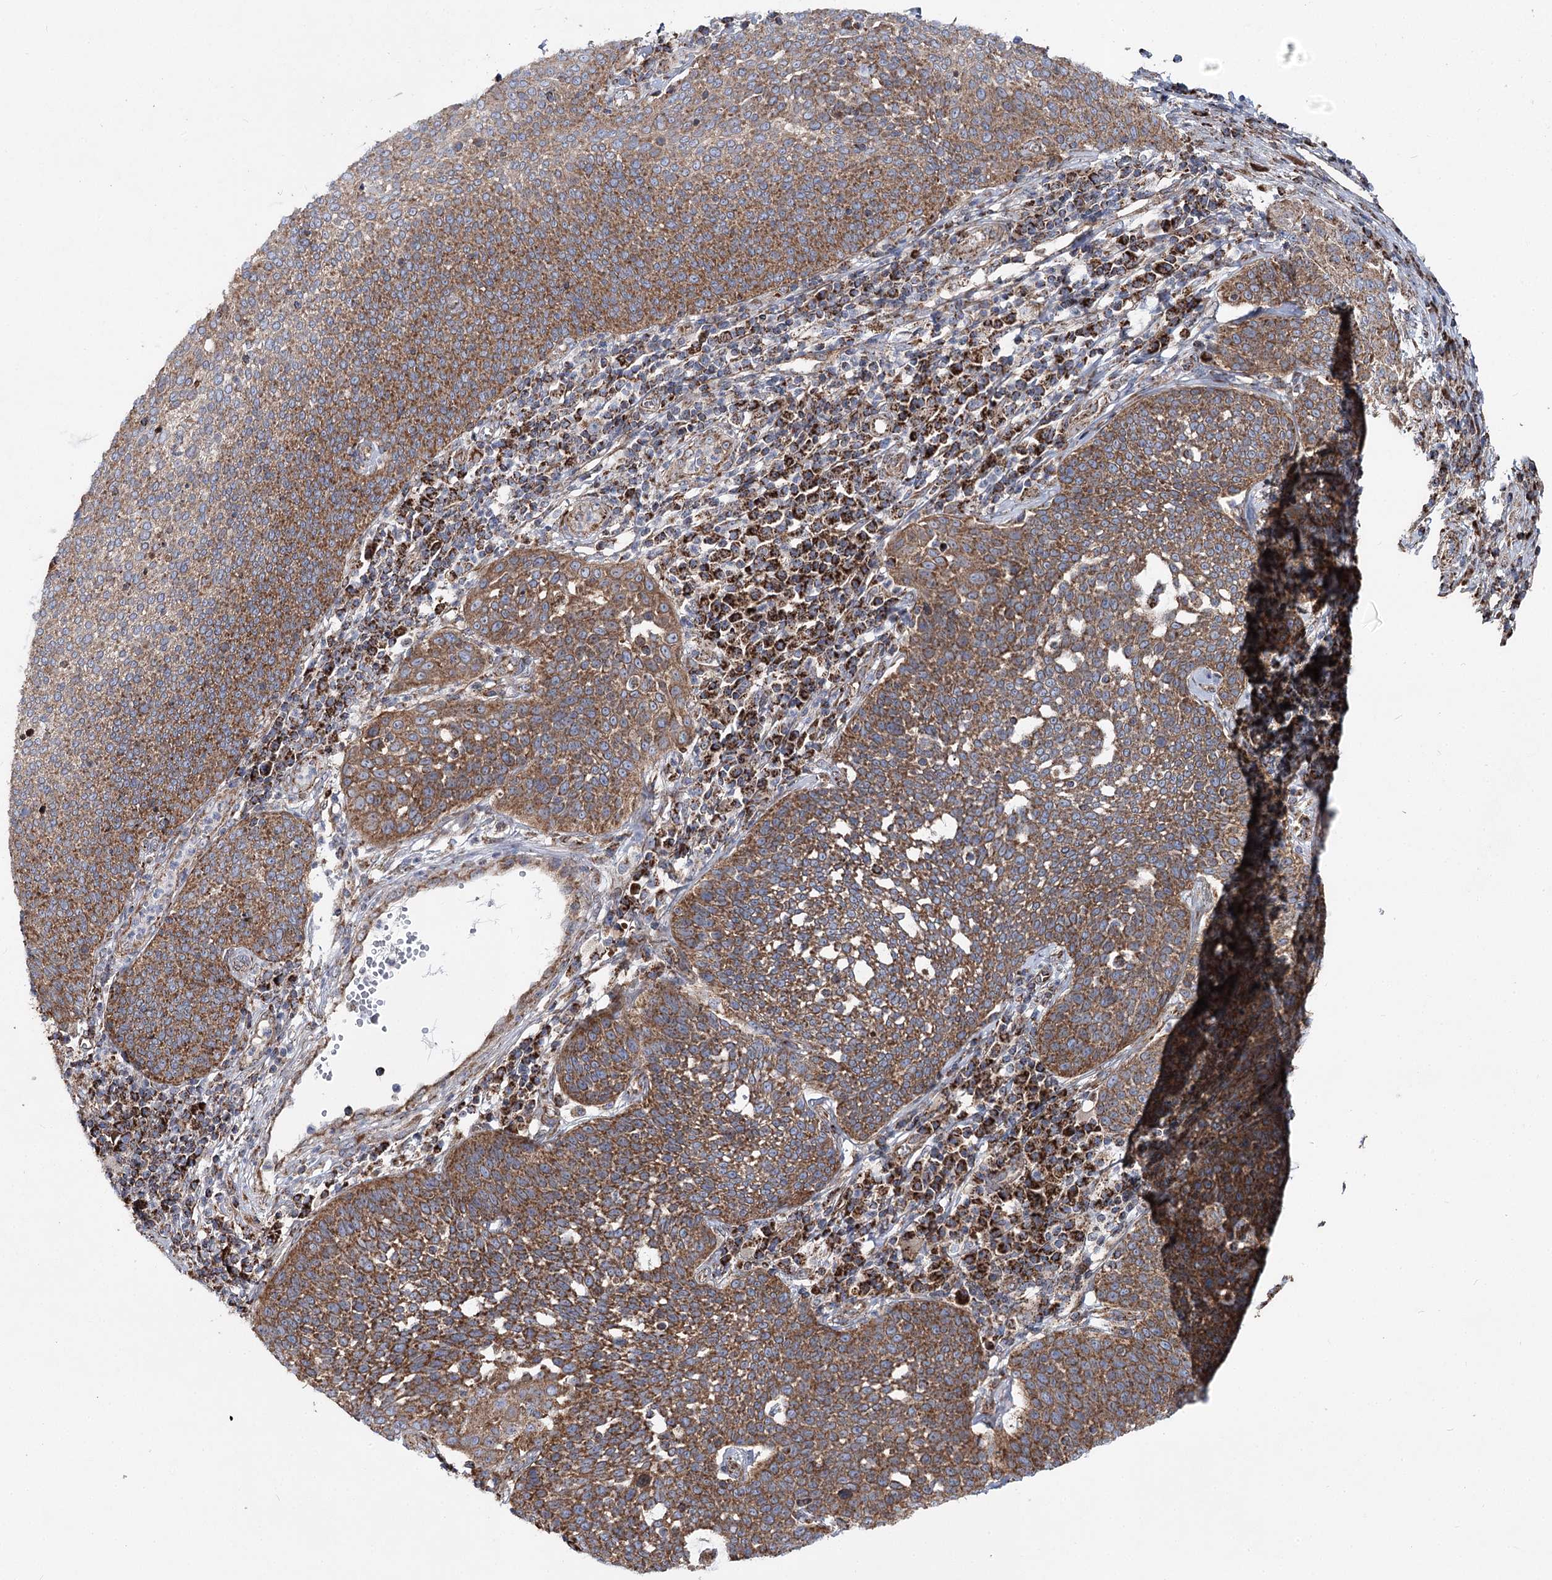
{"staining": {"intensity": "moderate", "quantity": ">75%", "location": "cytoplasmic/membranous"}, "tissue": "cervical cancer", "cell_type": "Tumor cells", "image_type": "cancer", "snomed": [{"axis": "morphology", "description": "Squamous cell carcinoma, NOS"}, {"axis": "topography", "description": "Cervix"}], "caption": "Immunohistochemical staining of squamous cell carcinoma (cervical) exhibits medium levels of moderate cytoplasmic/membranous positivity in about >75% of tumor cells.", "gene": "MSANTD2", "patient": {"sex": "female", "age": 34}}